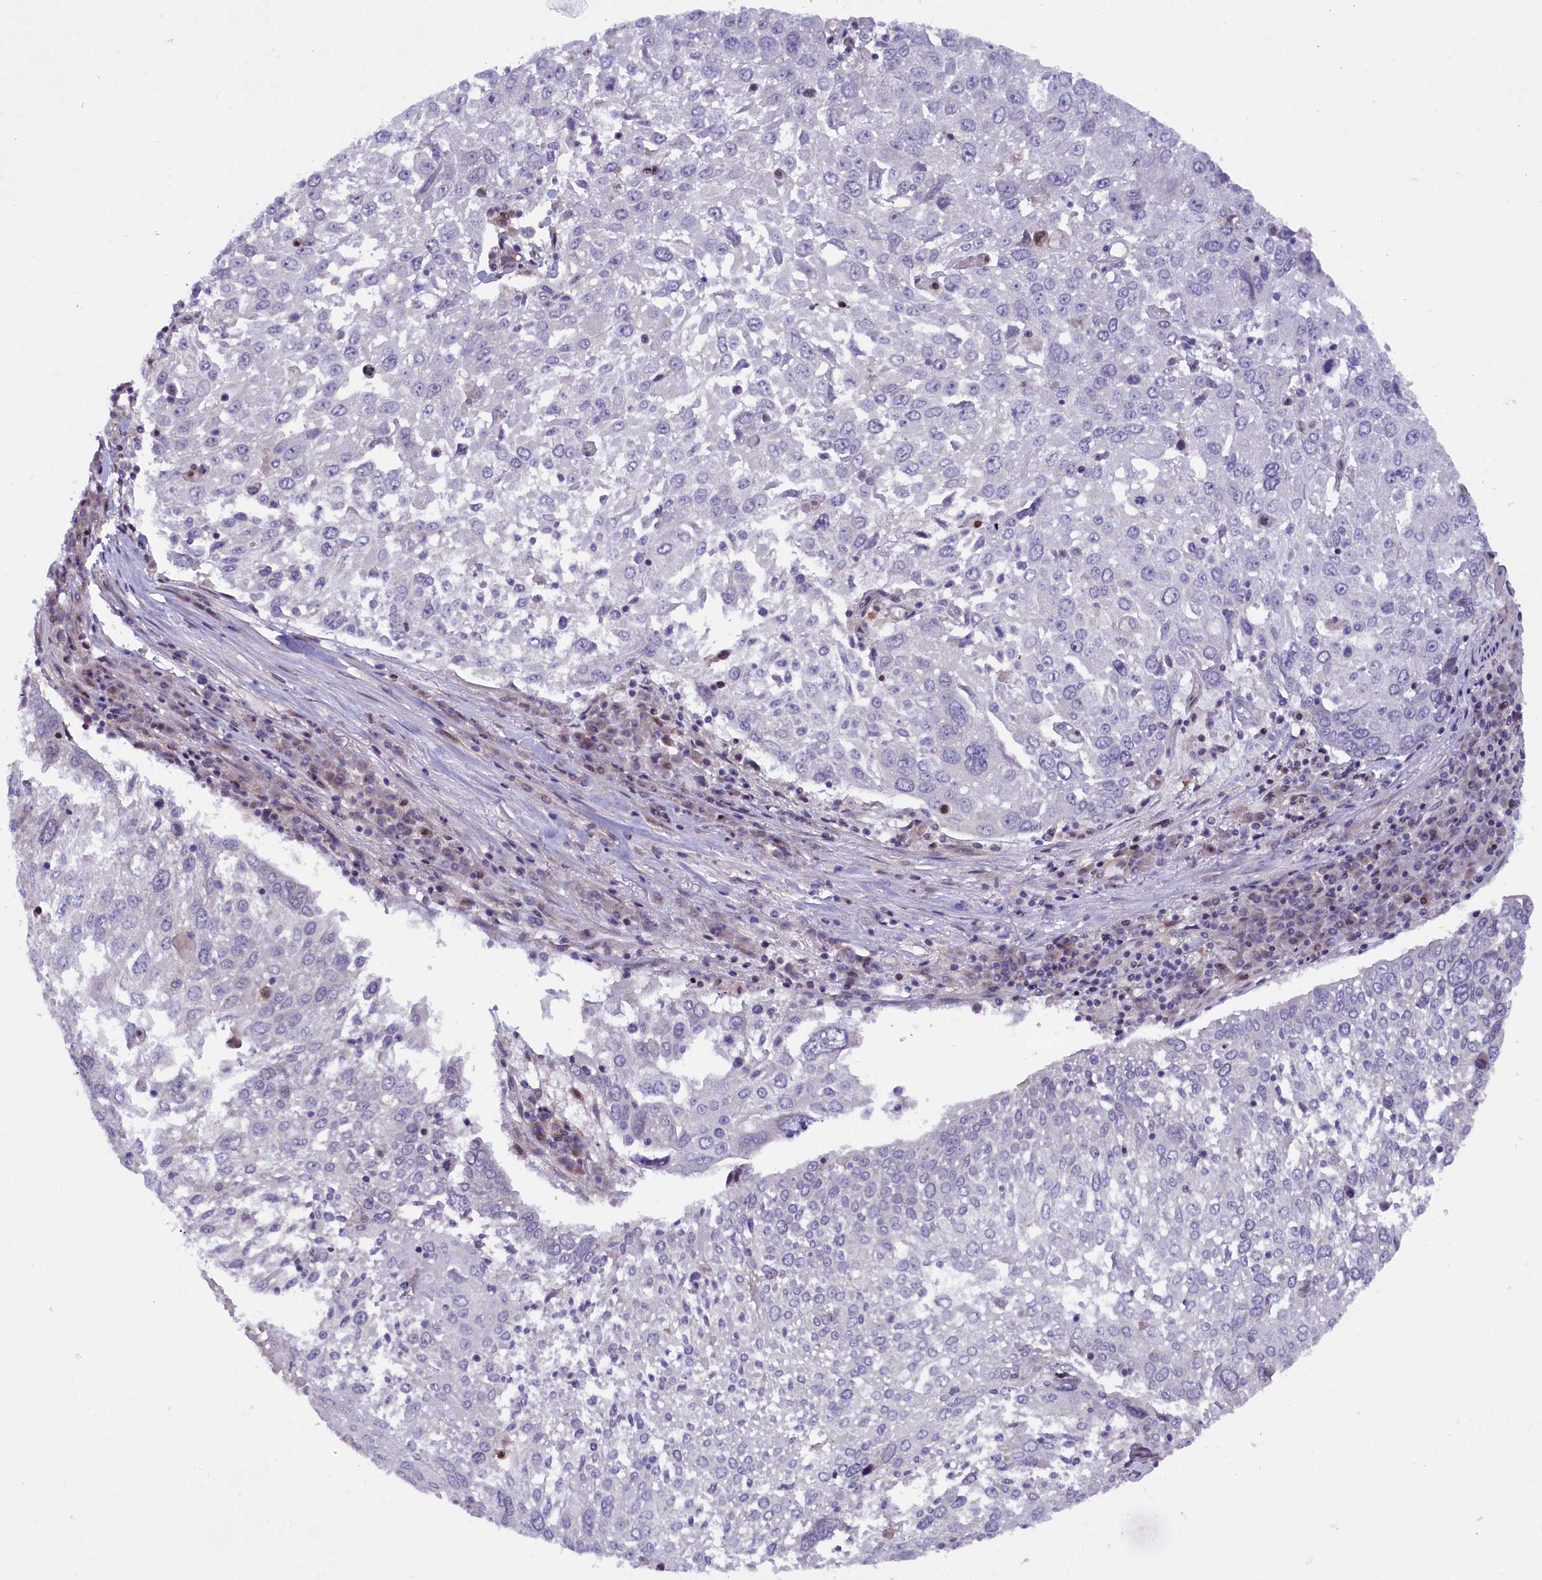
{"staining": {"intensity": "negative", "quantity": "none", "location": "none"}, "tissue": "lung cancer", "cell_type": "Tumor cells", "image_type": "cancer", "snomed": [{"axis": "morphology", "description": "Squamous cell carcinoma, NOS"}, {"axis": "topography", "description": "Lung"}], "caption": "Lung cancer was stained to show a protein in brown. There is no significant positivity in tumor cells. (DAB (3,3'-diaminobenzidine) IHC, high magnification).", "gene": "MAN2C1", "patient": {"sex": "male", "age": 65}}